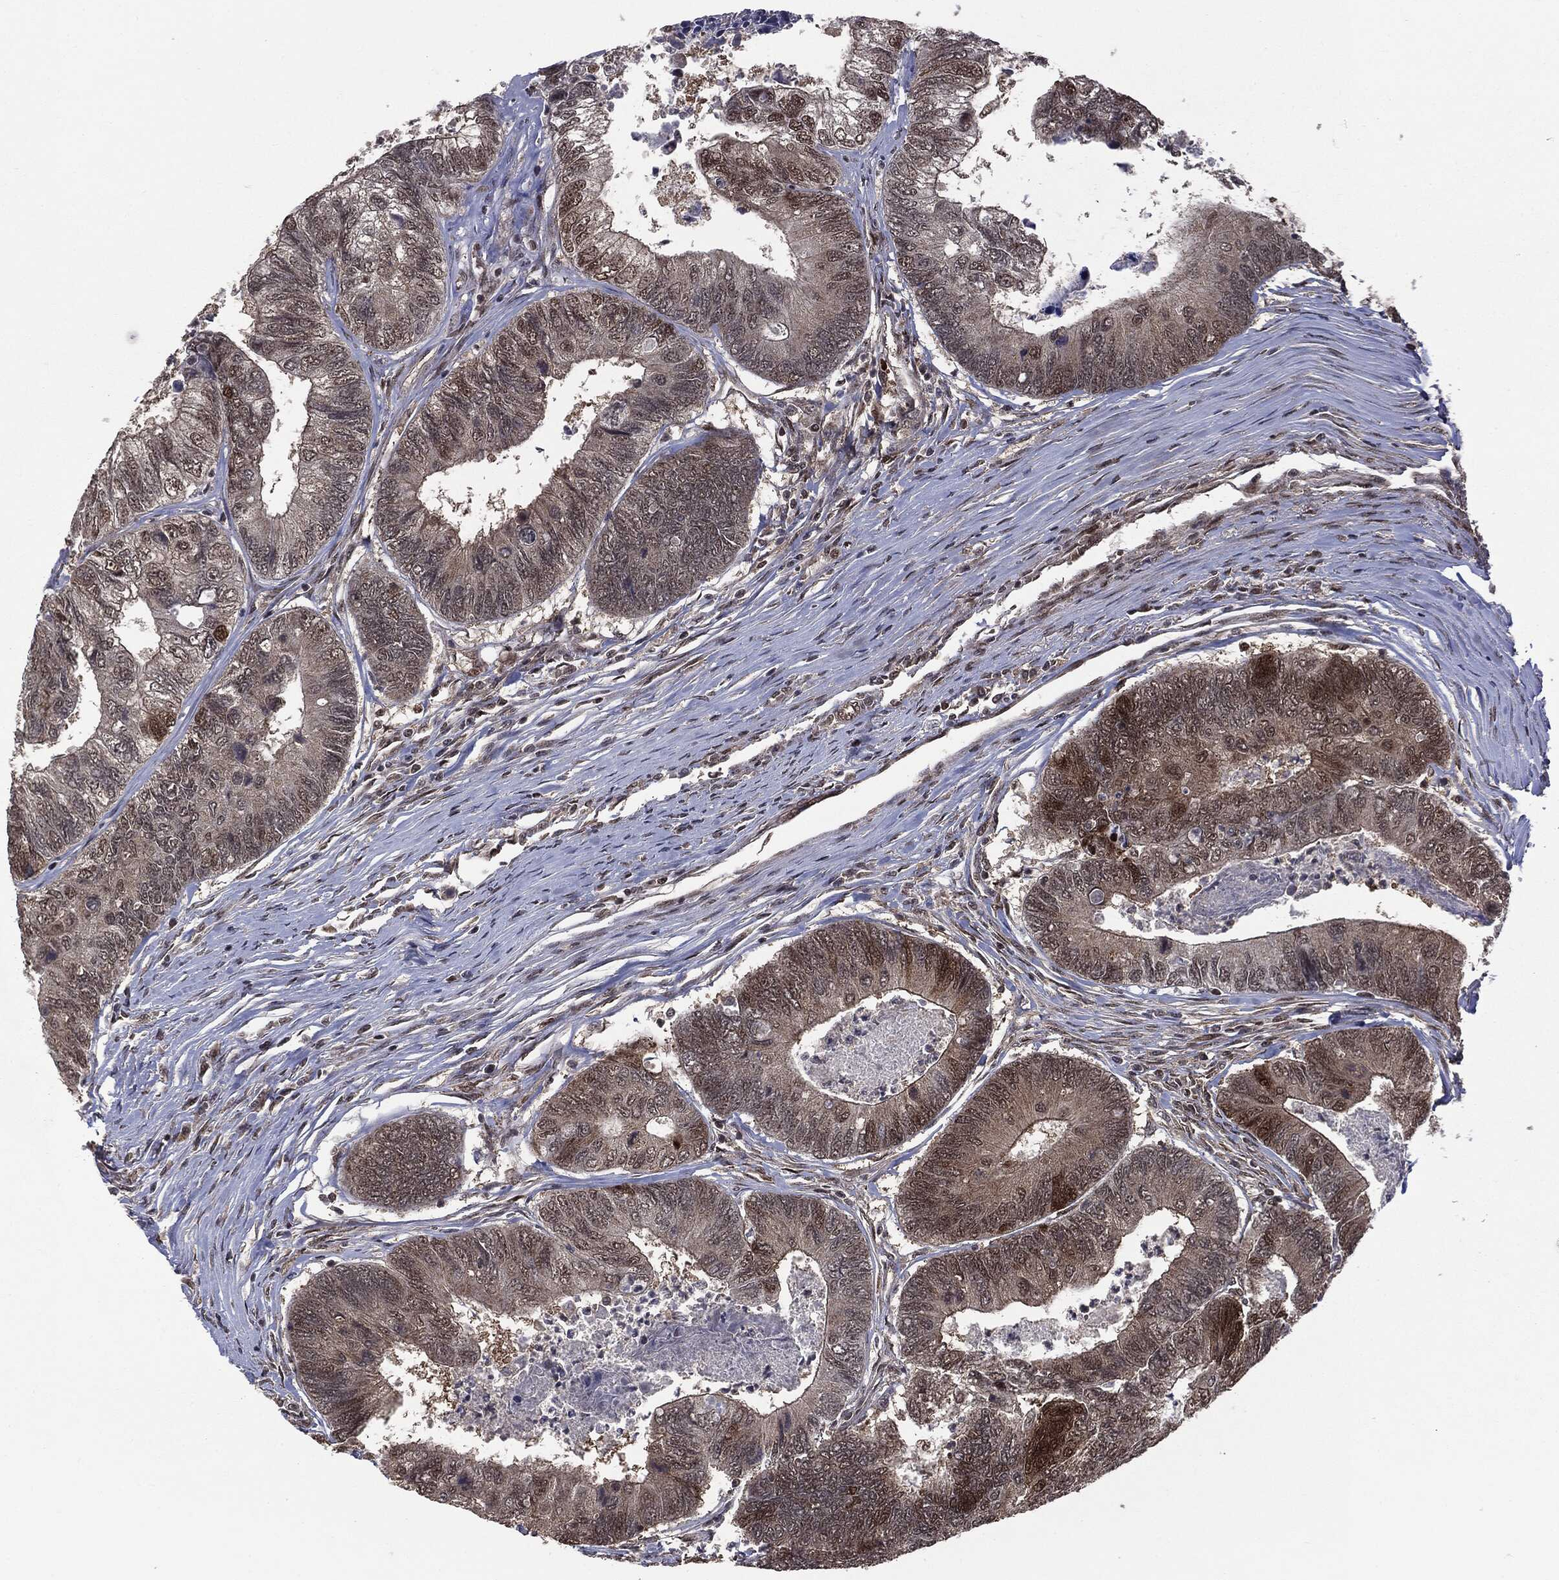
{"staining": {"intensity": "weak", "quantity": "<25%", "location": "cytoplasmic/membranous,nuclear"}, "tissue": "colorectal cancer", "cell_type": "Tumor cells", "image_type": "cancer", "snomed": [{"axis": "morphology", "description": "Adenocarcinoma, NOS"}, {"axis": "topography", "description": "Colon"}], "caption": "The immunohistochemistry (IHC) image has no significant expression in tumor cells of colorectal adenocarcinoma tissue.", "gene": "PTPA", "patient": {"sex": "female", "age": 67}}